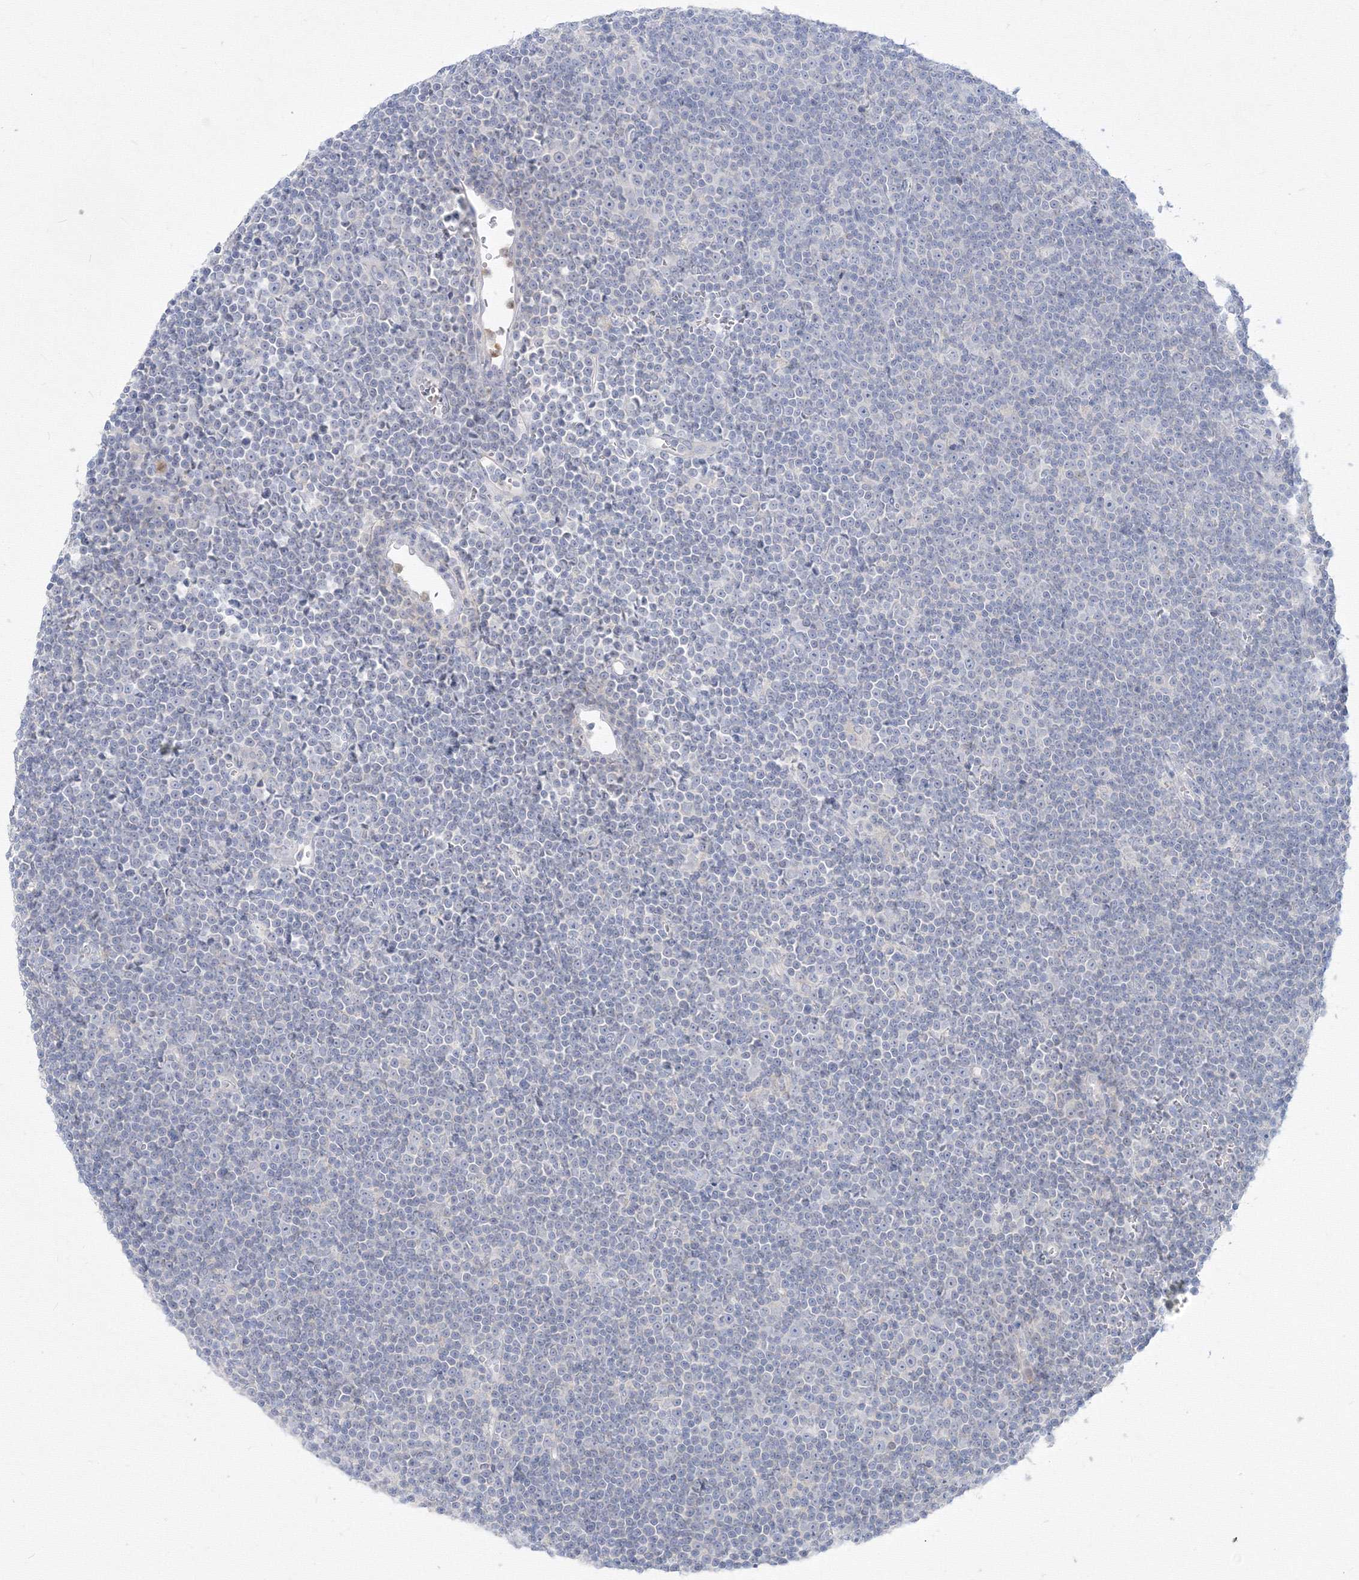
{"staining": {"intensity": "negative", "quantity": "none", "location": "none"}, "tissue": "lymphoma", "cell_type": "Tumor cells", "image_type": "cancer", "snomed": [{"axis": "morphology", "description": "Malignant lymphoma, non-Hodgkin's type, Low grade"}, {"axis": "topography", "description": "Lymph node"}], "caption": "A high-resolution micrograph shows immunohistochemistry (IHC) staining of malignant lymphoma, non-Hodgkin's type (low-grade), which reveals no significant positivity in tumor cells.", "gene": "FBXL8", "patient": {"sex": "female", "age": 67}}